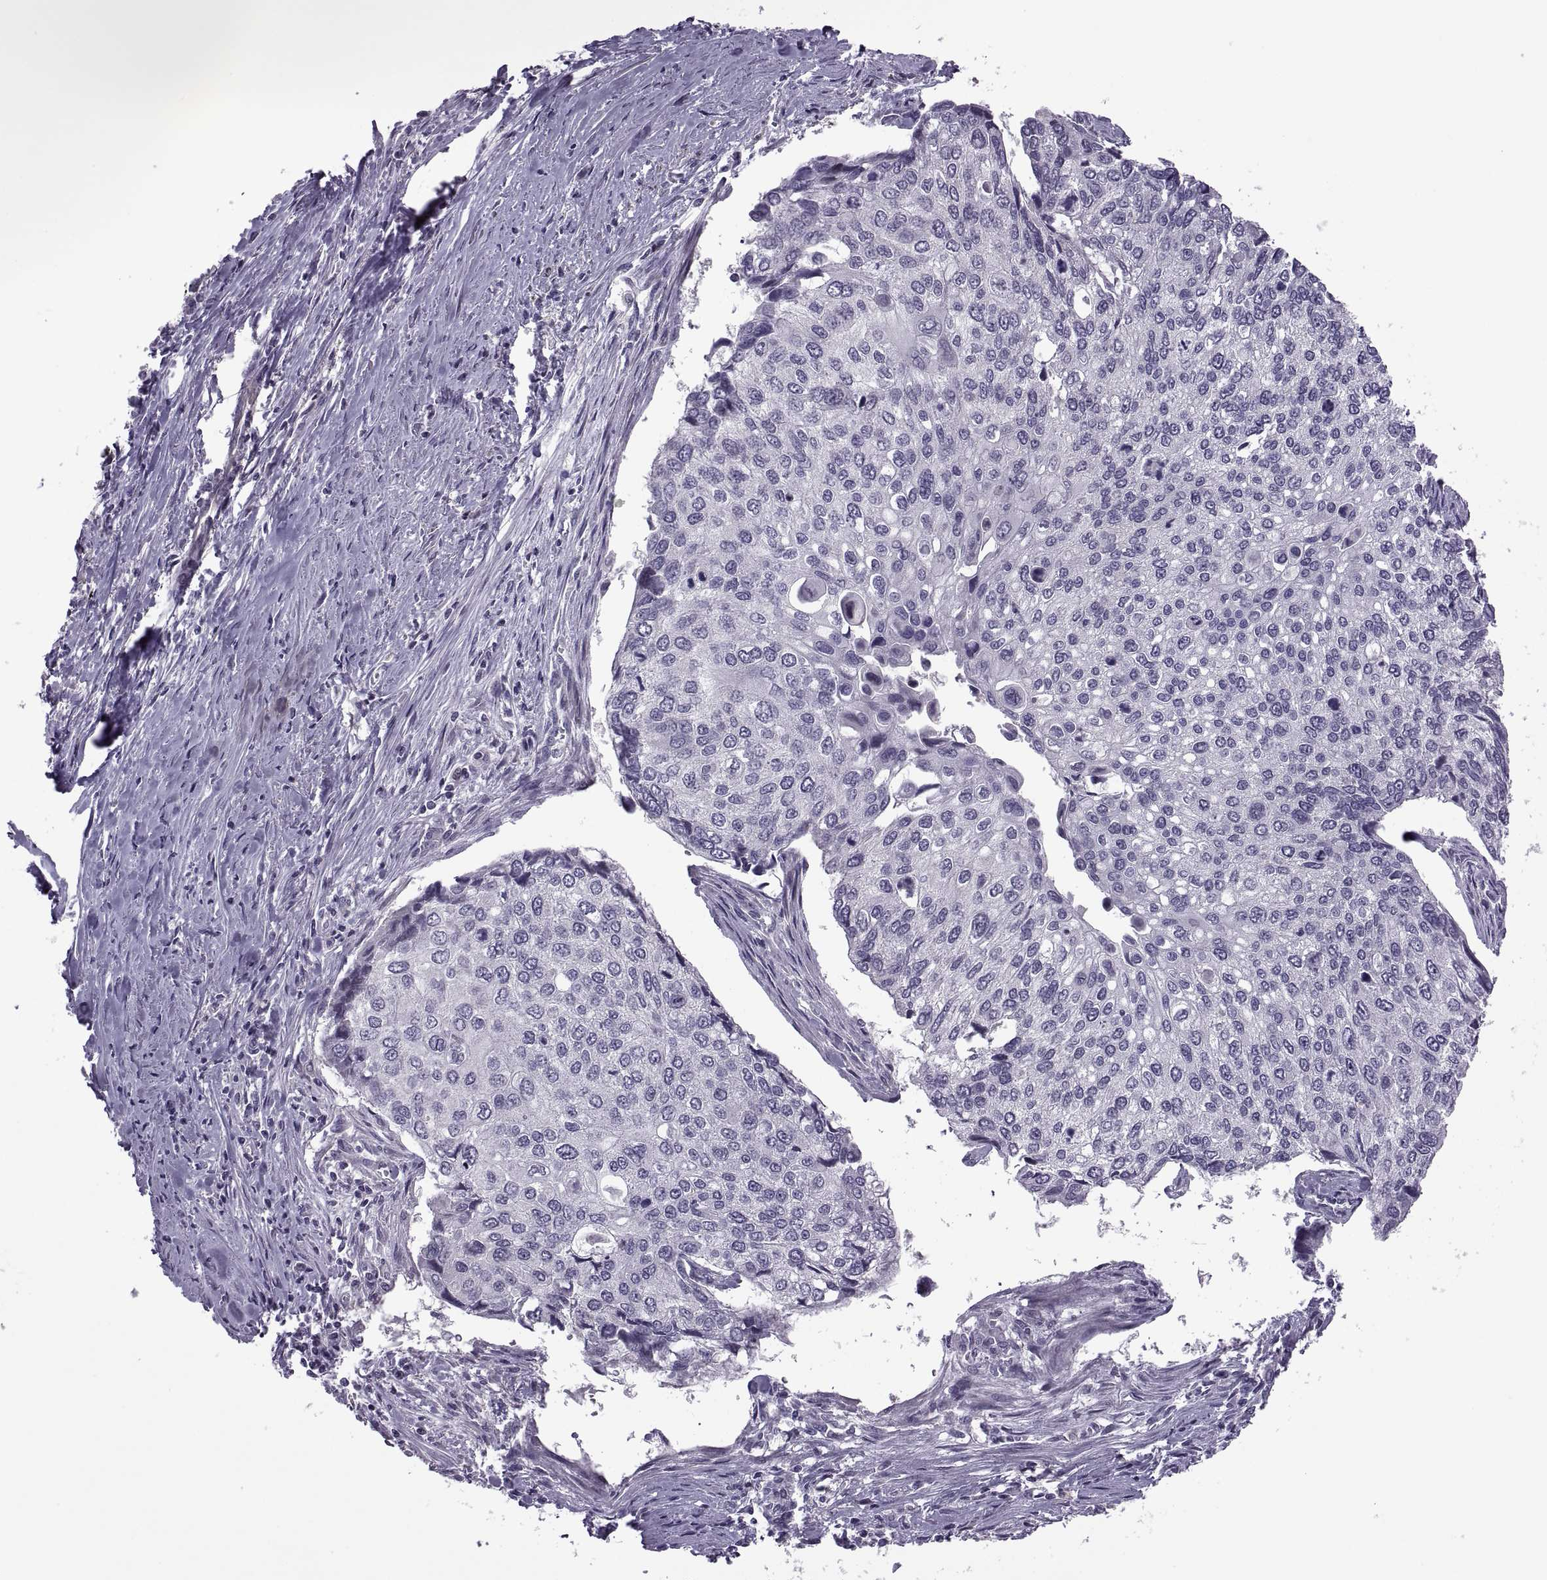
{"staining": {"intensity": "negative", "quantity": "none", "location": "none"}, "tissue": "lung cancer", "cell_type": "Tumor cells", "image_type": "cancer", "snomed": [{"axis": "morphology", "description": "Squamous cell carcinoma, NOS"}, {"axis": "morphology", "description": "Squamous cell carcinoma, metastatic, NOS"}, {"axis": "topography", "description": "Lung"}], "caption": "High power microscopy micrograph of an immunohistochemistry (IHC) micrograph of lung cancer (metastatic squamous cell carcinoma), revealing no significant staining in tumor cells.", "gene": "ODF3", "patient": {"sex": "male", "age": 63}}